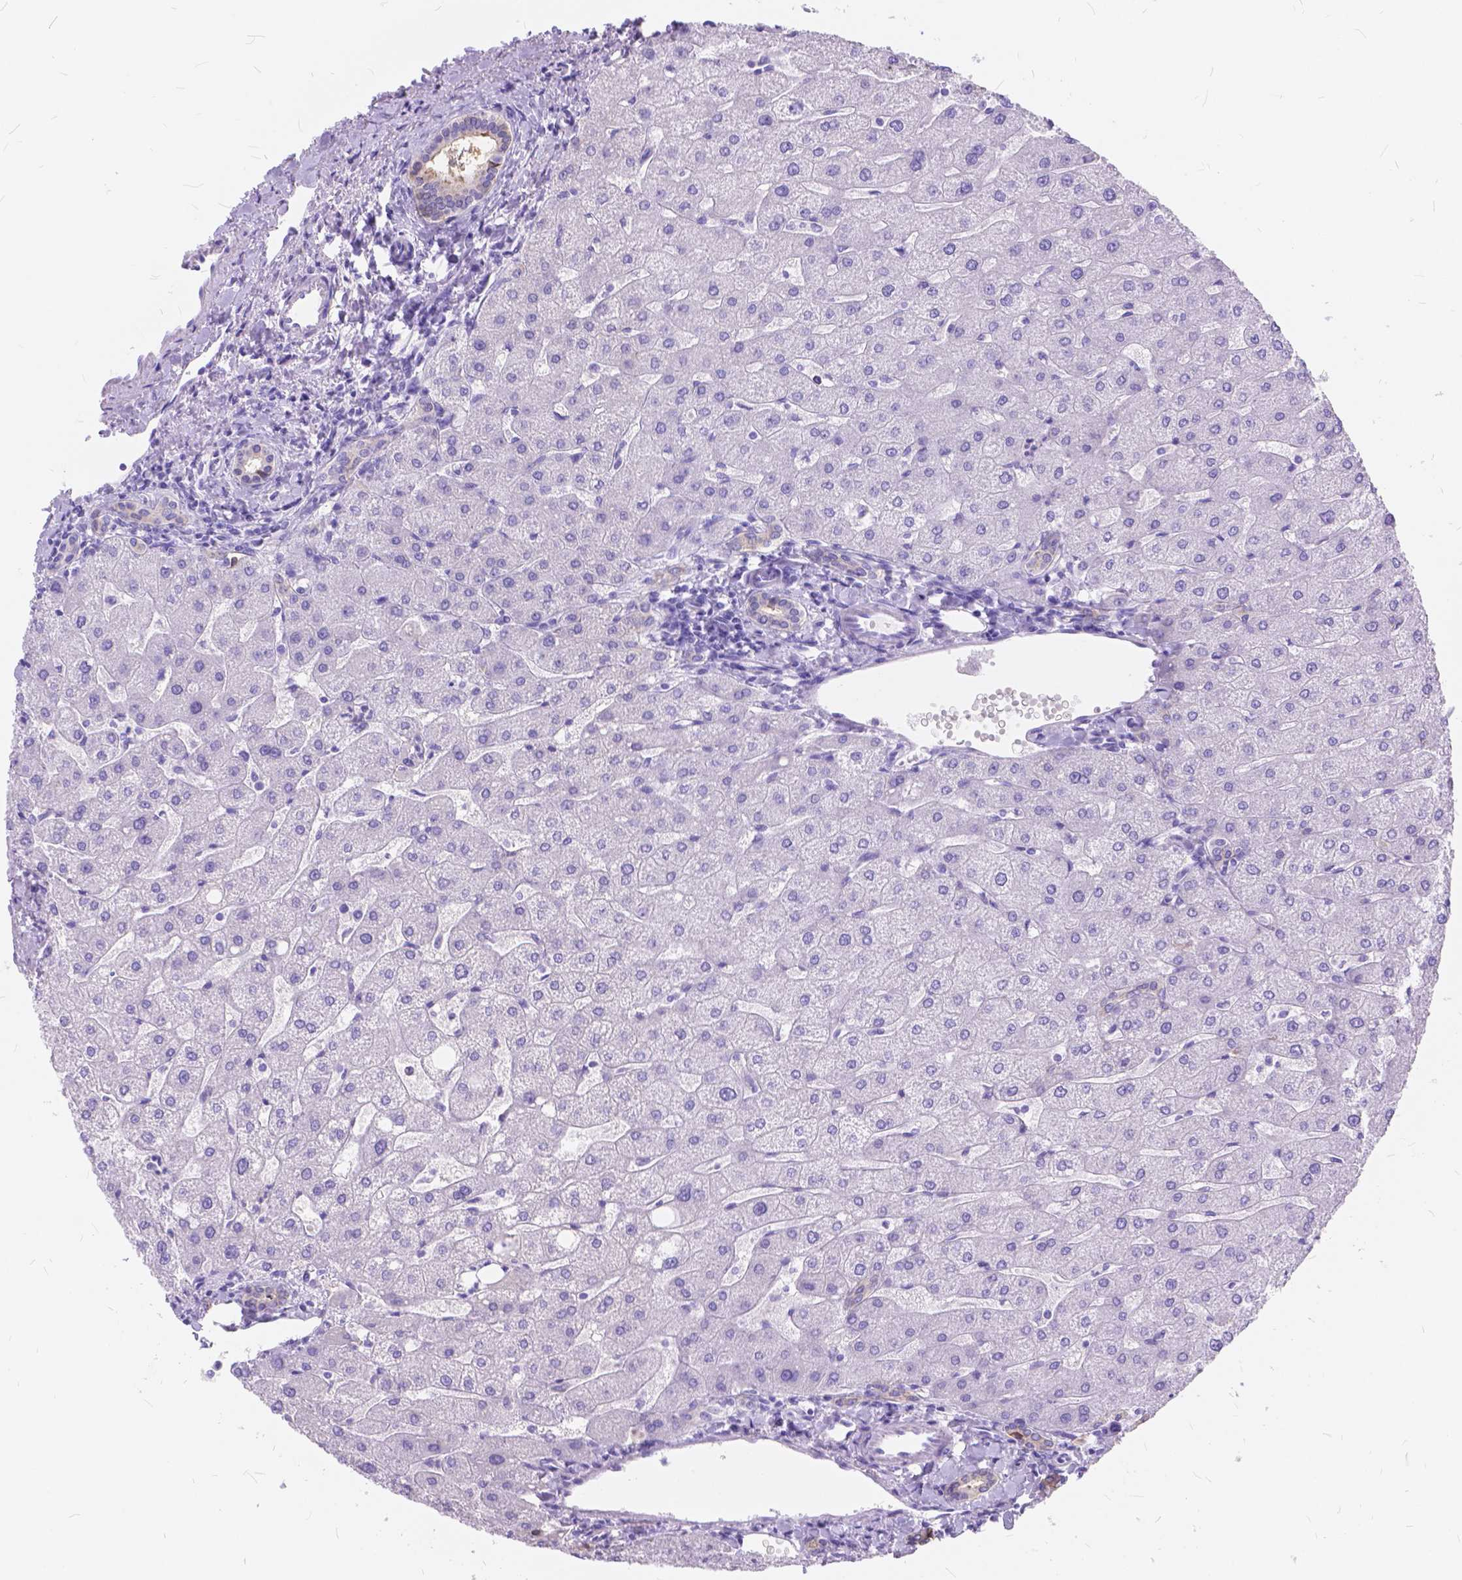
{"staining": {"intensity": "negative", "quantity": "none", "location": "none"}, "tissue": "liver", "cell_type": "Cholangiocytes", "image_type": "normal", "snomed": [{"axis": "morphology", "description": "Normal tissue, NOS"}, {"axis": "topography", "description": "Liver"}], "caption": "The image shows no staining of cholangiocytes in normal liver. The staining was performed using DAB to visualize the protein expression in brown, while the nuclei were stained in blue with hematoxylin (Magnification: 20x).", "gene": "FOXL2", "patient": {"sex": "male", "age": 67}}